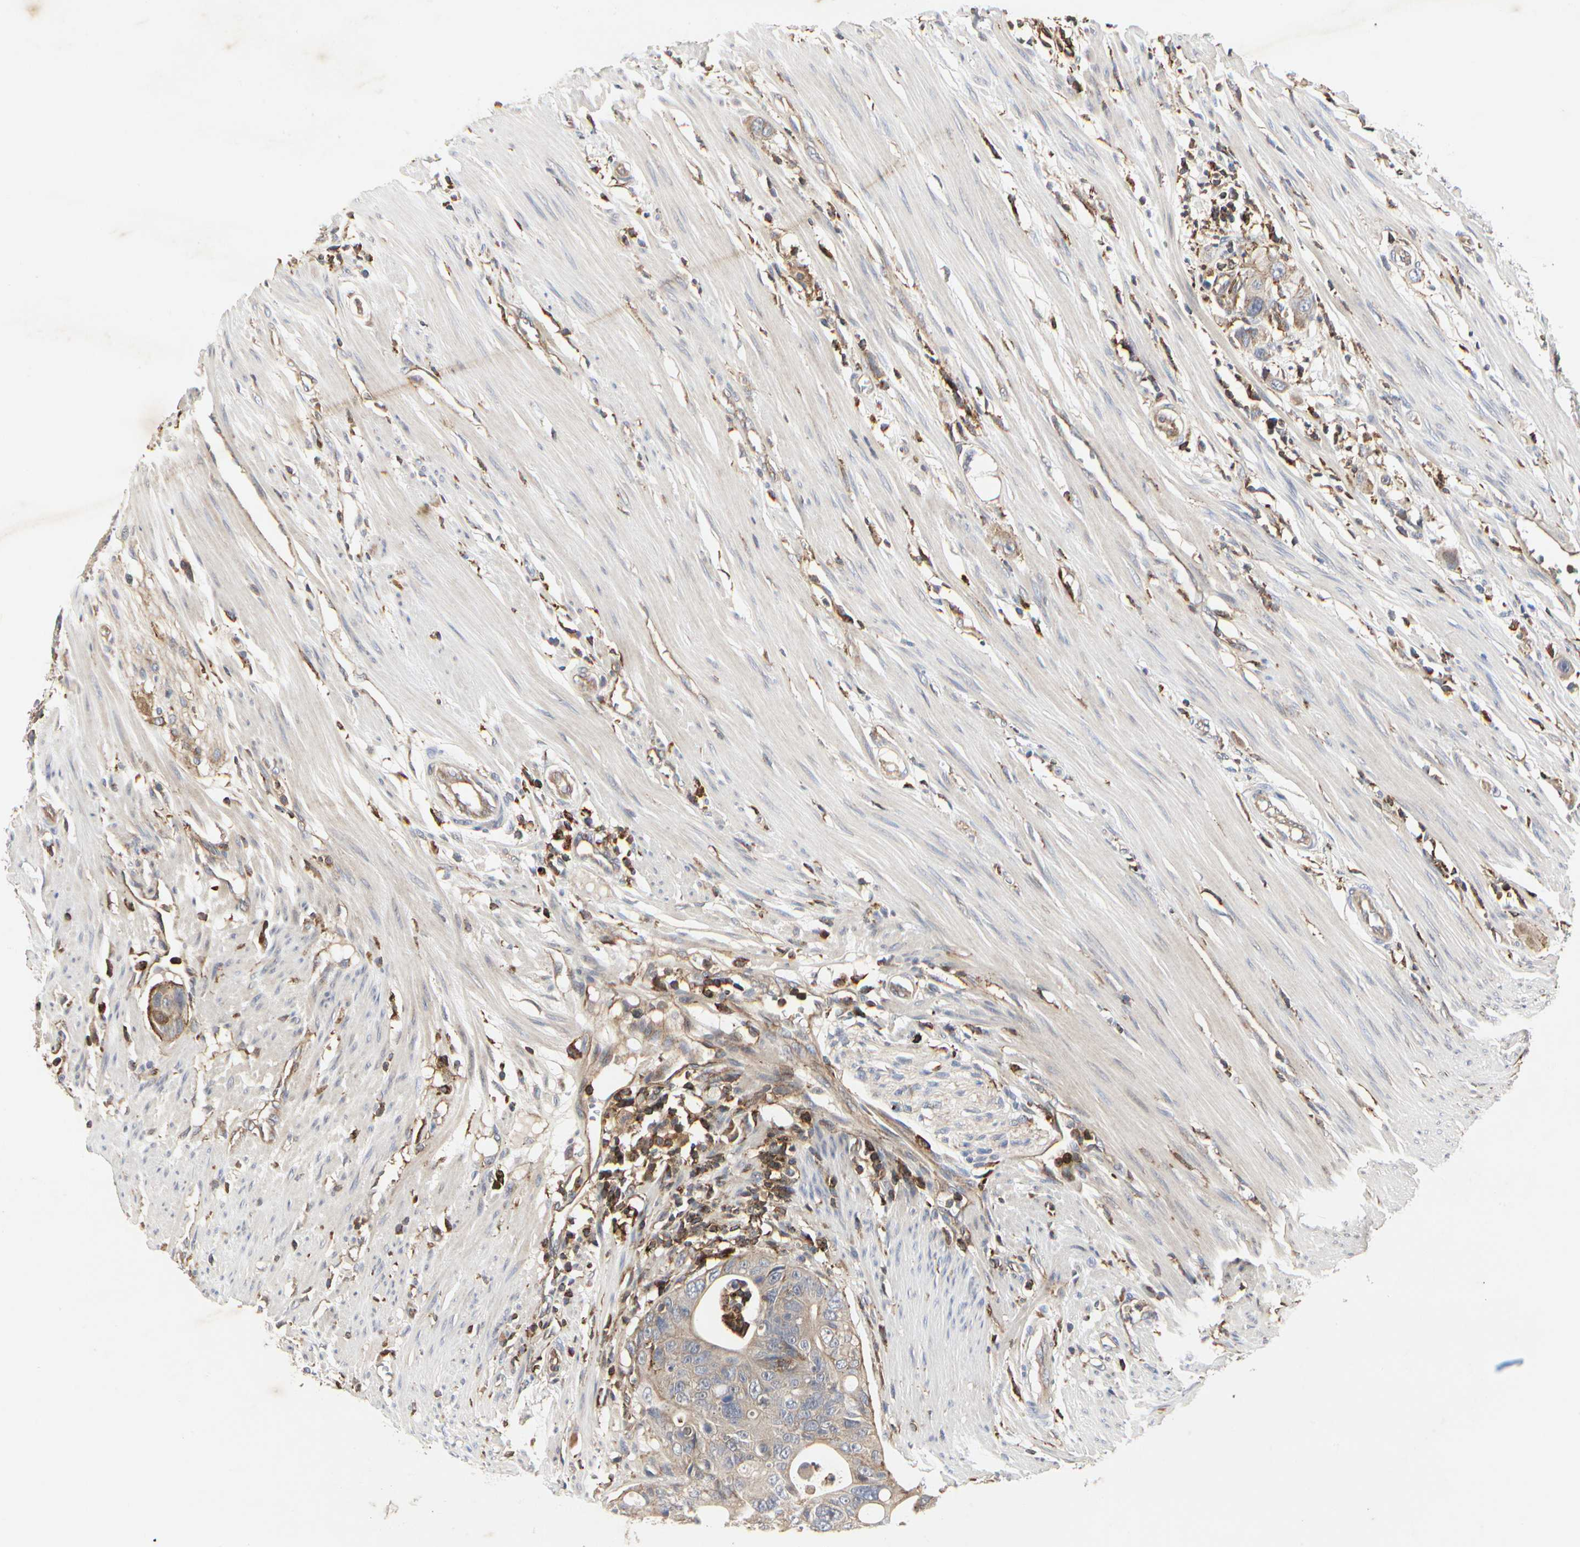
{"staining": {"intensity": "weak", "quantity": "25%-75%", "location": "cytoplasmic/membranous"}, "tissue": "colorectal cancer", "cell_type": "Tumor cells", "image_type": "cancer", "snomed": [{"axis": "morphology", "description": "Adenocarcinoma, NOS"}, {"axis": "topography", "description": "Colon"}], "caption": "High-magnification brightfield microscopy of adenocarcinoma (colorectal) stained with DAB (brown) and counterstained with hematoxylin (blue). tumor cells exhibit weak cytoplasmic/membranous staining is seen in about25%-75% of cells.", "gene": "NAPG", "patient": {"sex": "female", "age": 57}}